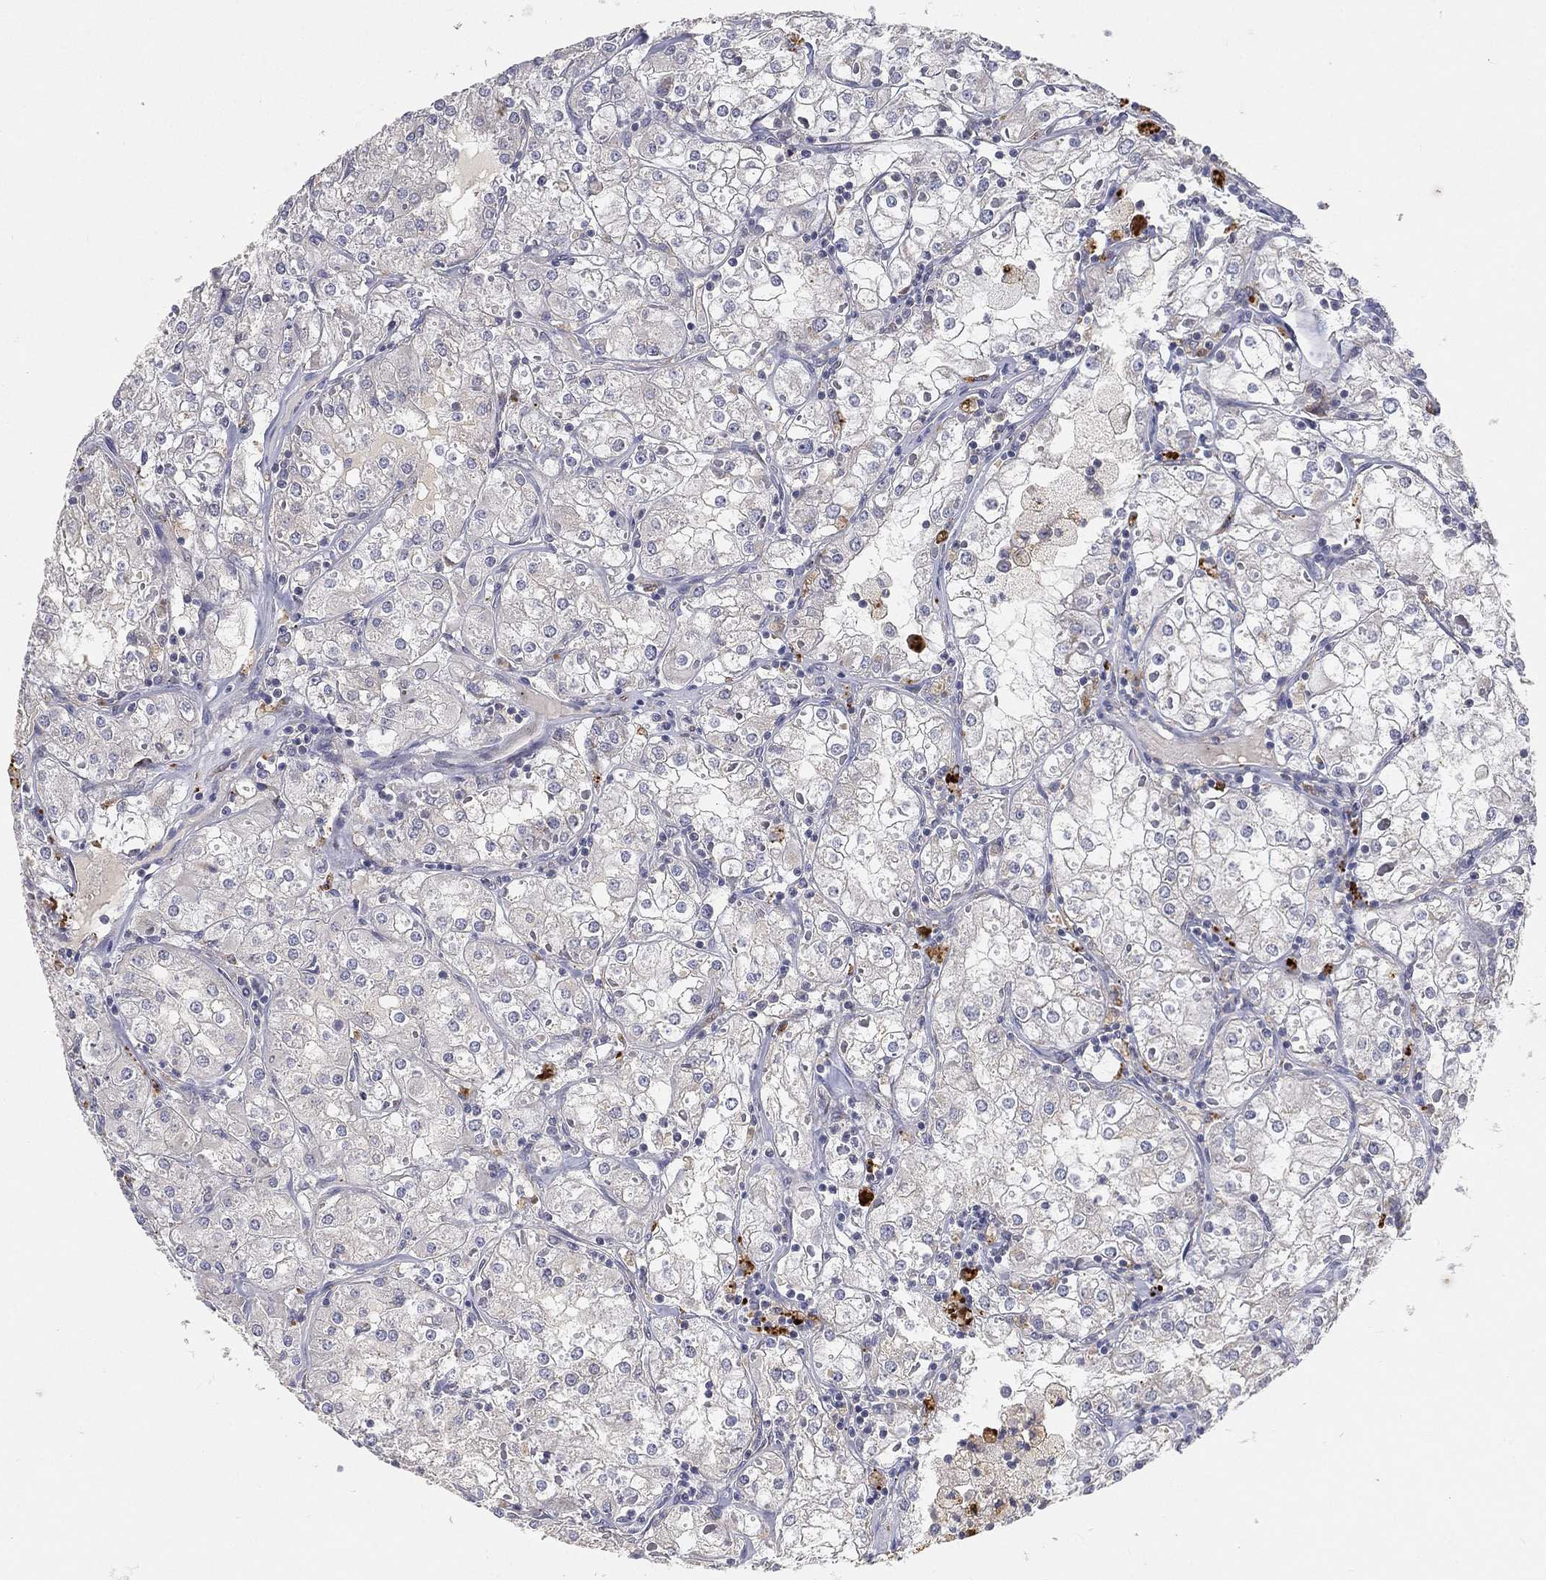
{"staining": {"intensity": "negative", "quantity": "none", "location": "none"}, "tissue": "renal cancer", "cell_type": "Tumor cells", "image_type": "cancer", "snomed": [{"axis": "morphology", "description": "Adenocarcinoma, NOS"}, {"axis": "topography", "description": "Kidney"}], "caption": "High power microscopy micrograph of an immunohistochemistry (IHC) image of renal cancer (adenocarcinoma), revealing no significant staining in tumor cells.", "gene": "CTSL", "patient": {"sex": "male", "age": 77}}